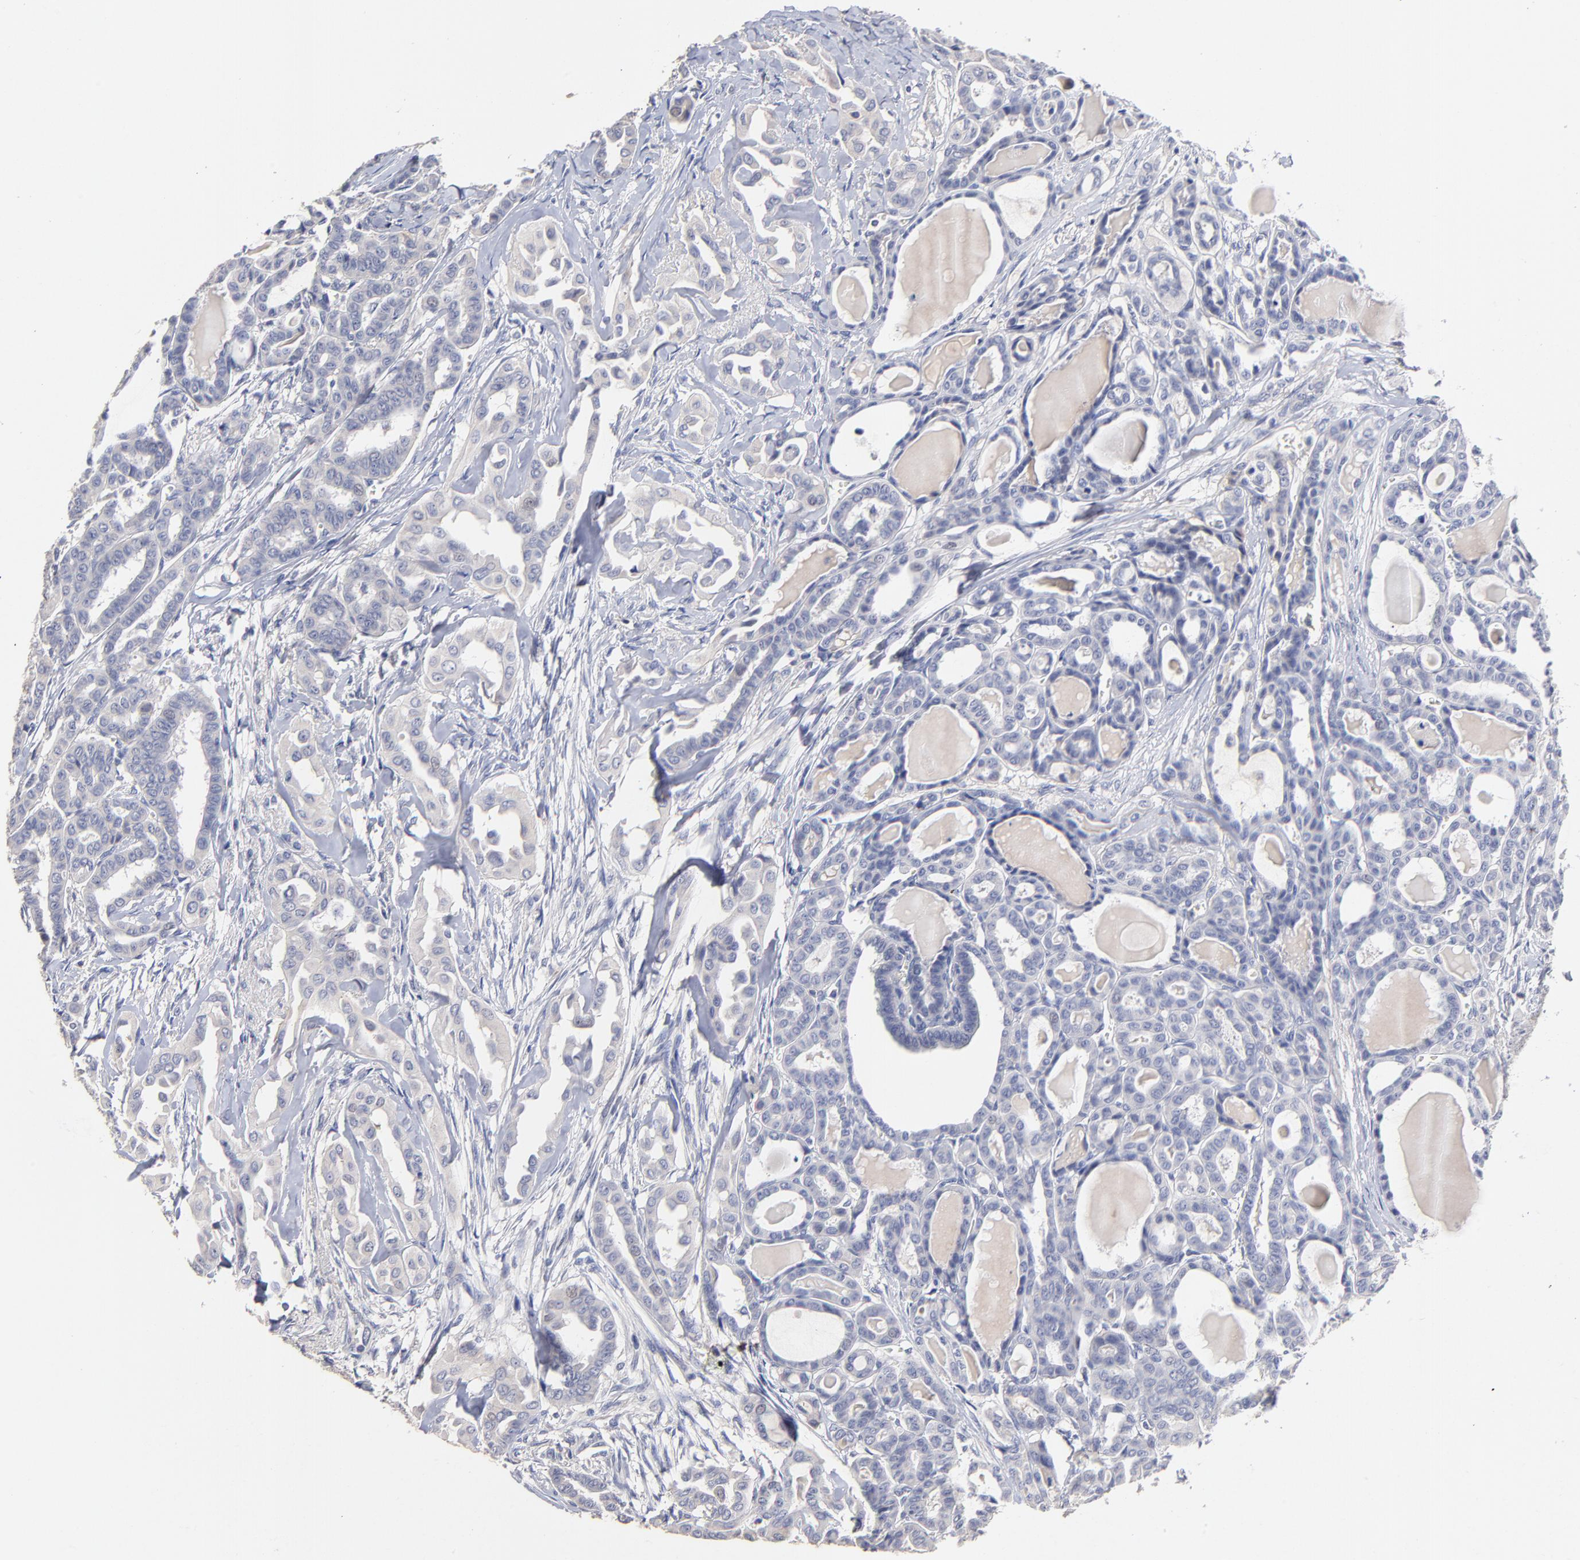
{"staining": {"intensity": "negative", "quantity": "none", "location": "none"}, "tissue": "thyroid cancer", "cell_type": "Tumor cells", "image_type": "cancer", "snomed": [{"axis": "morphology", "description": "Carcinoma, NOS"}, {"axis": "topography", "description": "Thyroid gland"}], "caption": "Micrograph shows no significant protein staining in tumor cells of thyroid carcinoma.", "gene": "TRAT1", "patient": {"sex": "female", "age": 91}}